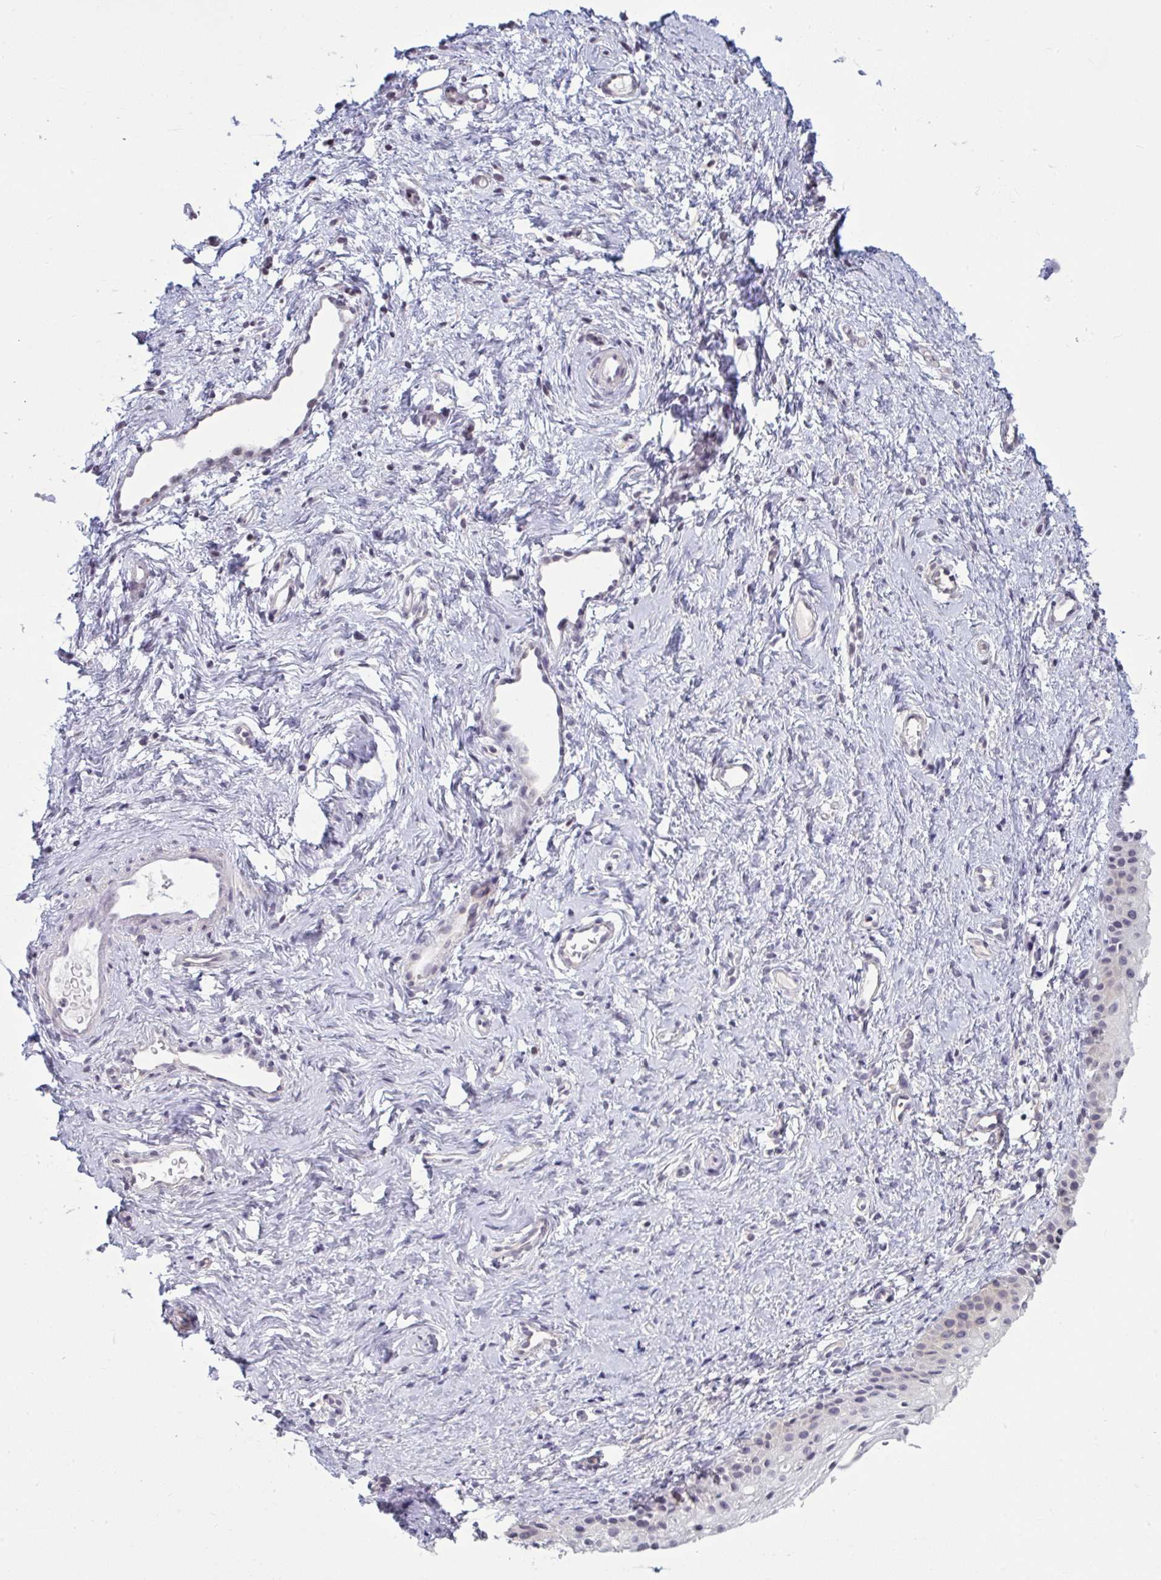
{"staining": {"intensity": "weak", "quantity": "25%-75%", "location": "cytoplasmic/membranous"}, "tissue": "vagina", "cell_type": "Squamous epithelial cells", "image_type": "normal", "snomed": [{"axis": "morphology", "description": "Normal tissue, NOS"}, {"axis": "topography", "description": "Vagina"}], "caption": "IHC histopathology image of normal vagina stained for a protein (brown), which displays low levels of weak cytoplasmic/membranous positivity in approximately 25%-75% of squamous epithelial cells.", "gene": "TBC1D4", "patient": {"sex": "female", "age": 65}}